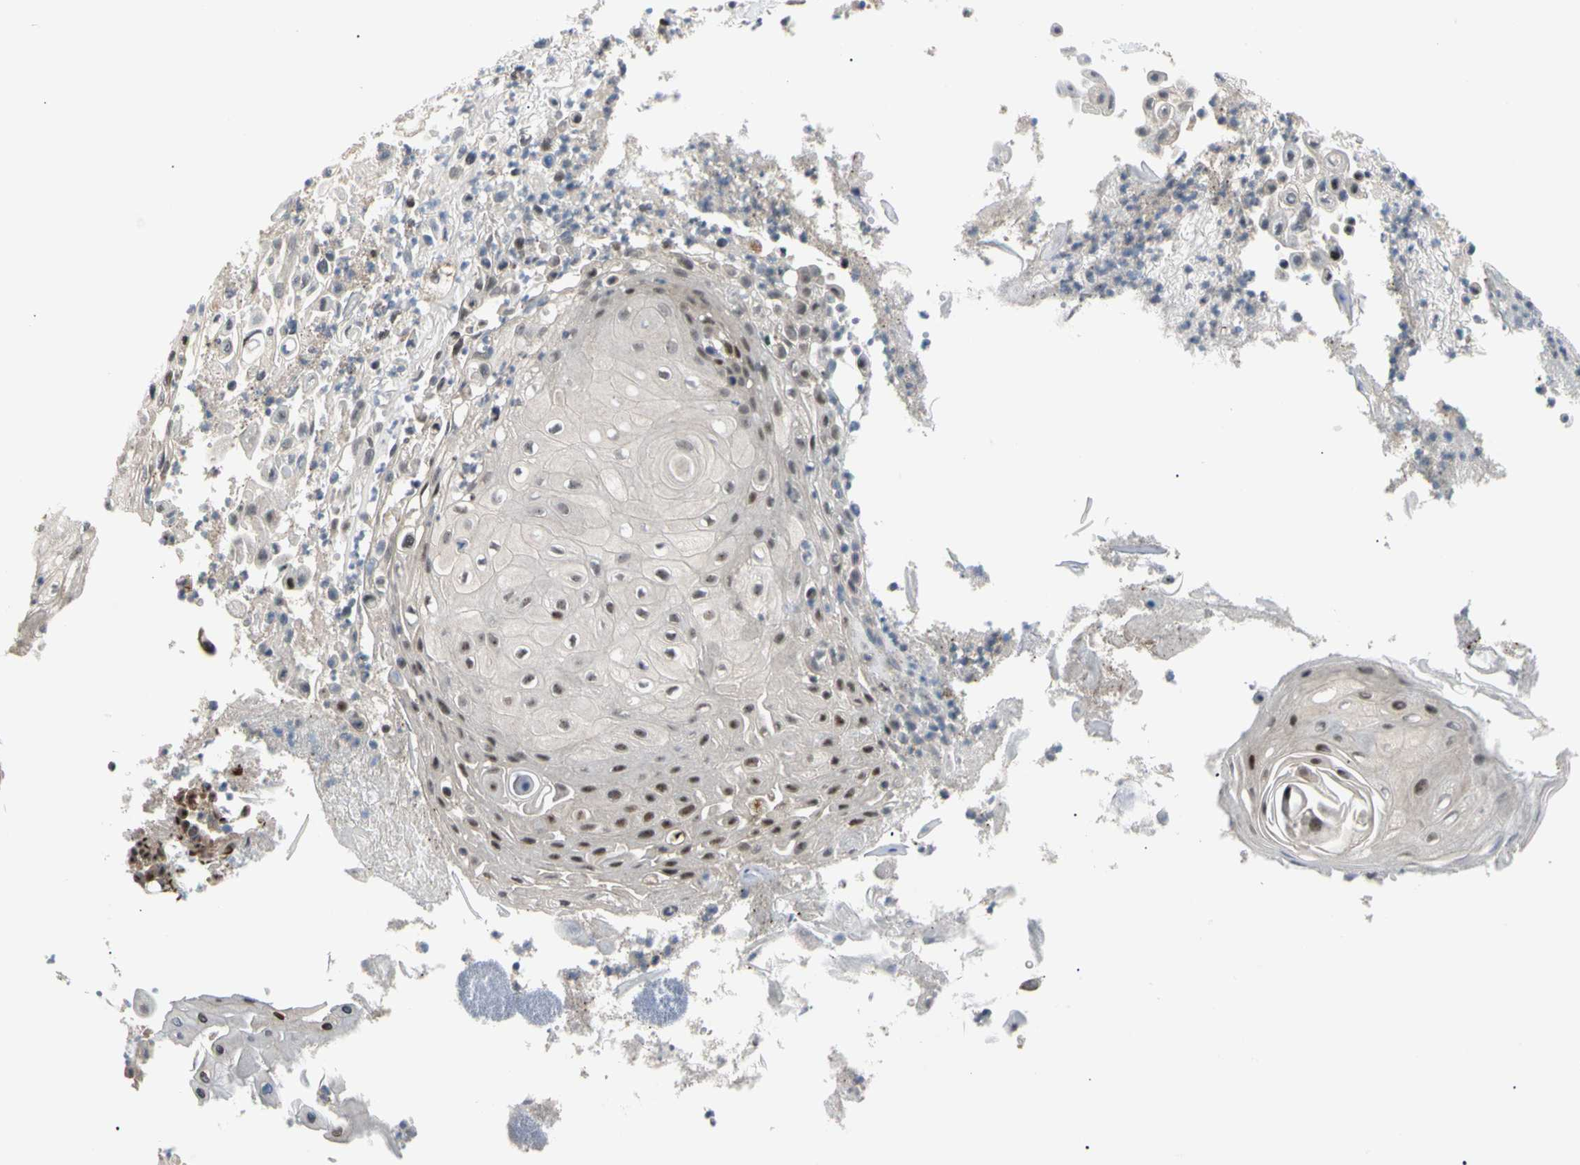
{"staining": {"intensity": "weak", "quantity": "25%-75%", "location": "nuclear"}, "tissue": "skin cancer", "cell_type": "Tumor cells", "image_type": "cancer", "snomed": [{"axis": "morphology", "description": "Squamous cell carcinoma, NOS"}, {"axis": "topography", "description": "Skin"}], "caption": "Skin cancer tissue shows weak nuclear expression in about 25%-75% of tumor cells", "gene": "E2F1", "patient": {"sex": "male", "age": 65}}